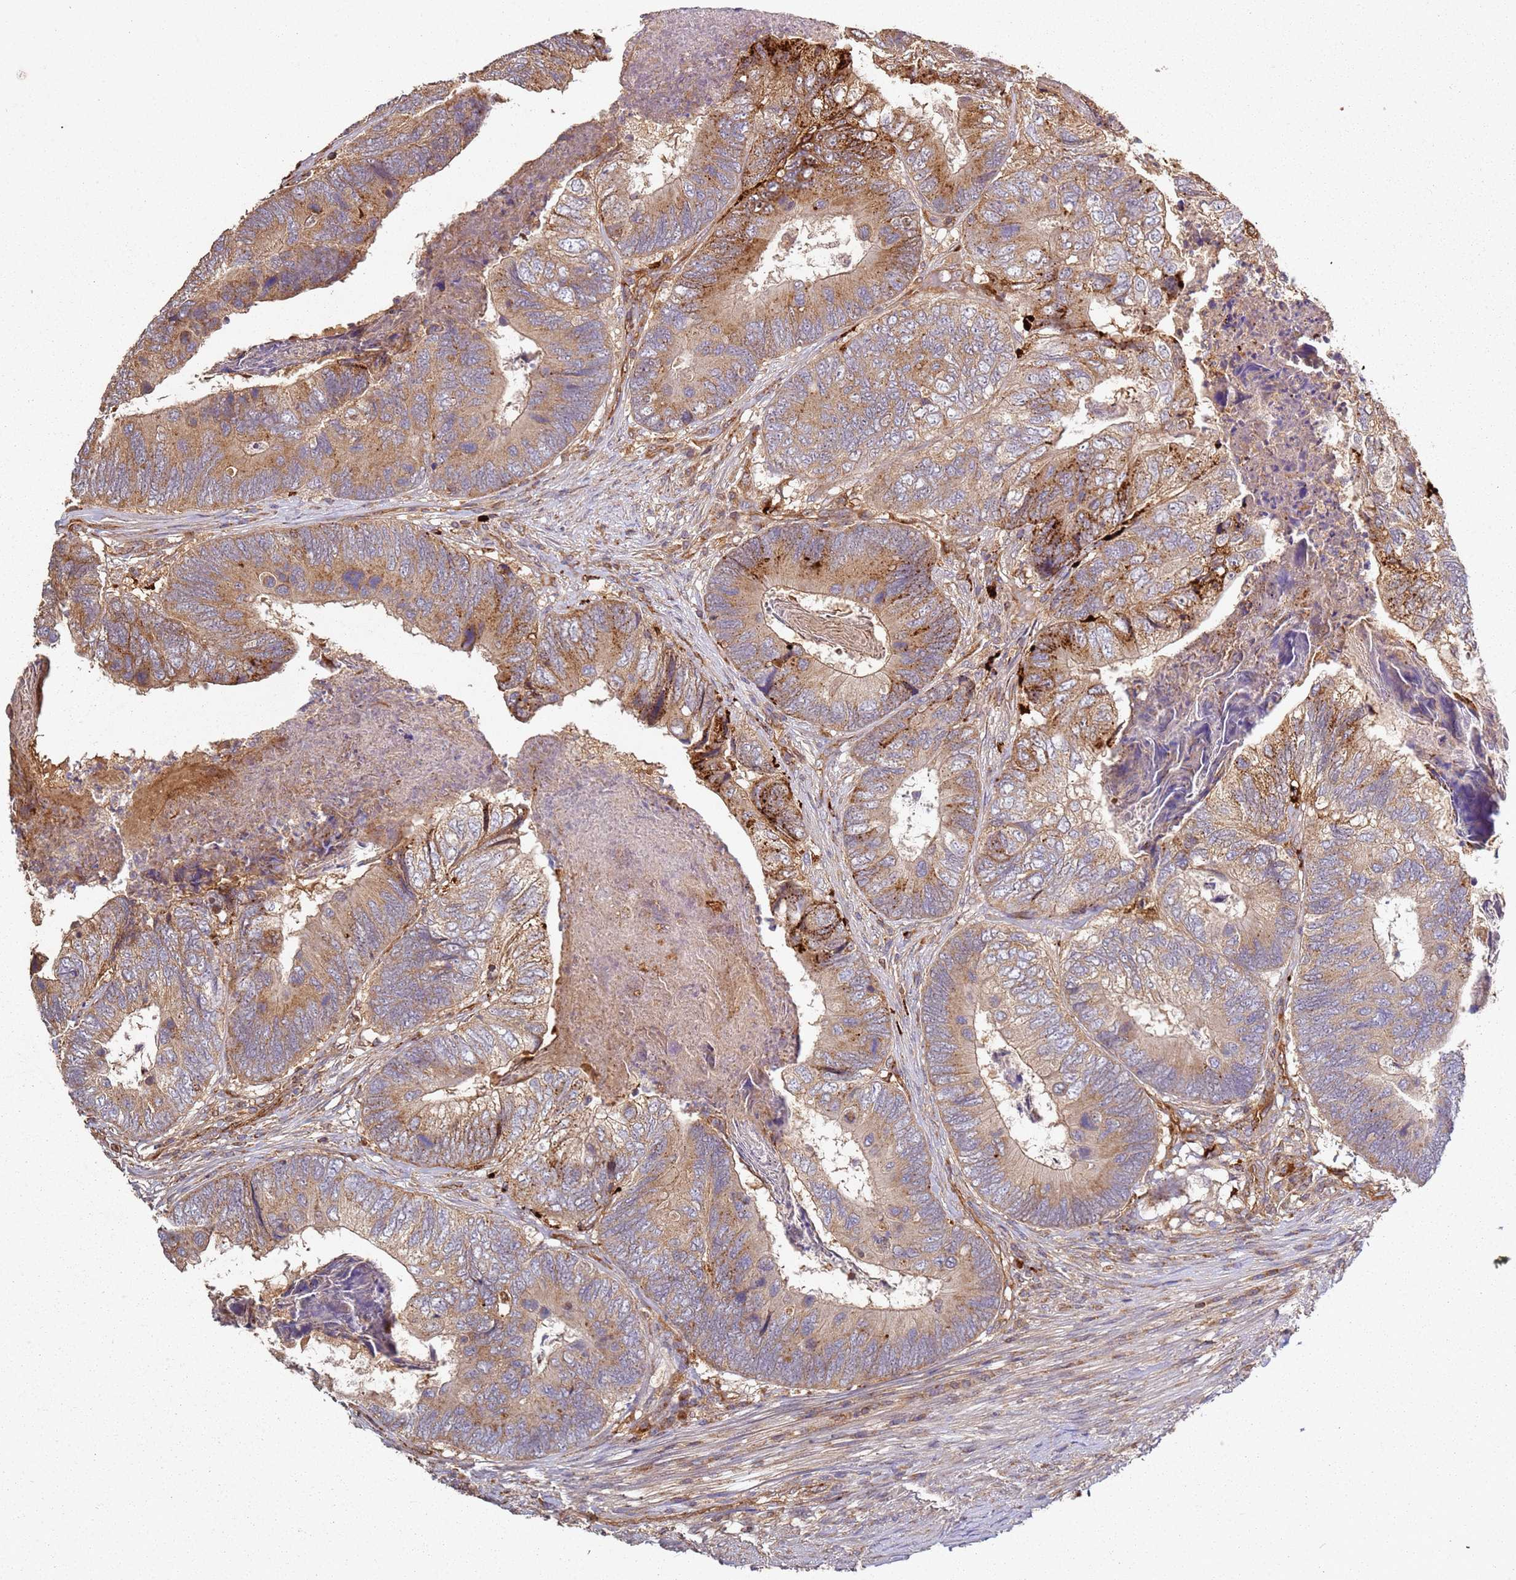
{"staining": {"intensity": "moderate", "quantity": ">75%", "location": "cytoplasmic/membranous"}, "tissue": "colorectal cancer", "cell_type": "Tumor cells", "image_type": "cancer", "snomed": [{"axis": "morphology", "description": "Adenocarcinoma, NOS"}, {"axis": "topography", "description": "Colon"}], "caption": "Protein analysis of colorectal adenocarcinoma tissue exhibits moderate cytoplasmic/membranous staining in about >75% of tumor cells. (brown staining indicates protein expression, while blue staining denotes nuclei).", "gene": "SCGB2B2", "patient": {"sex": "female", "age": 67}}